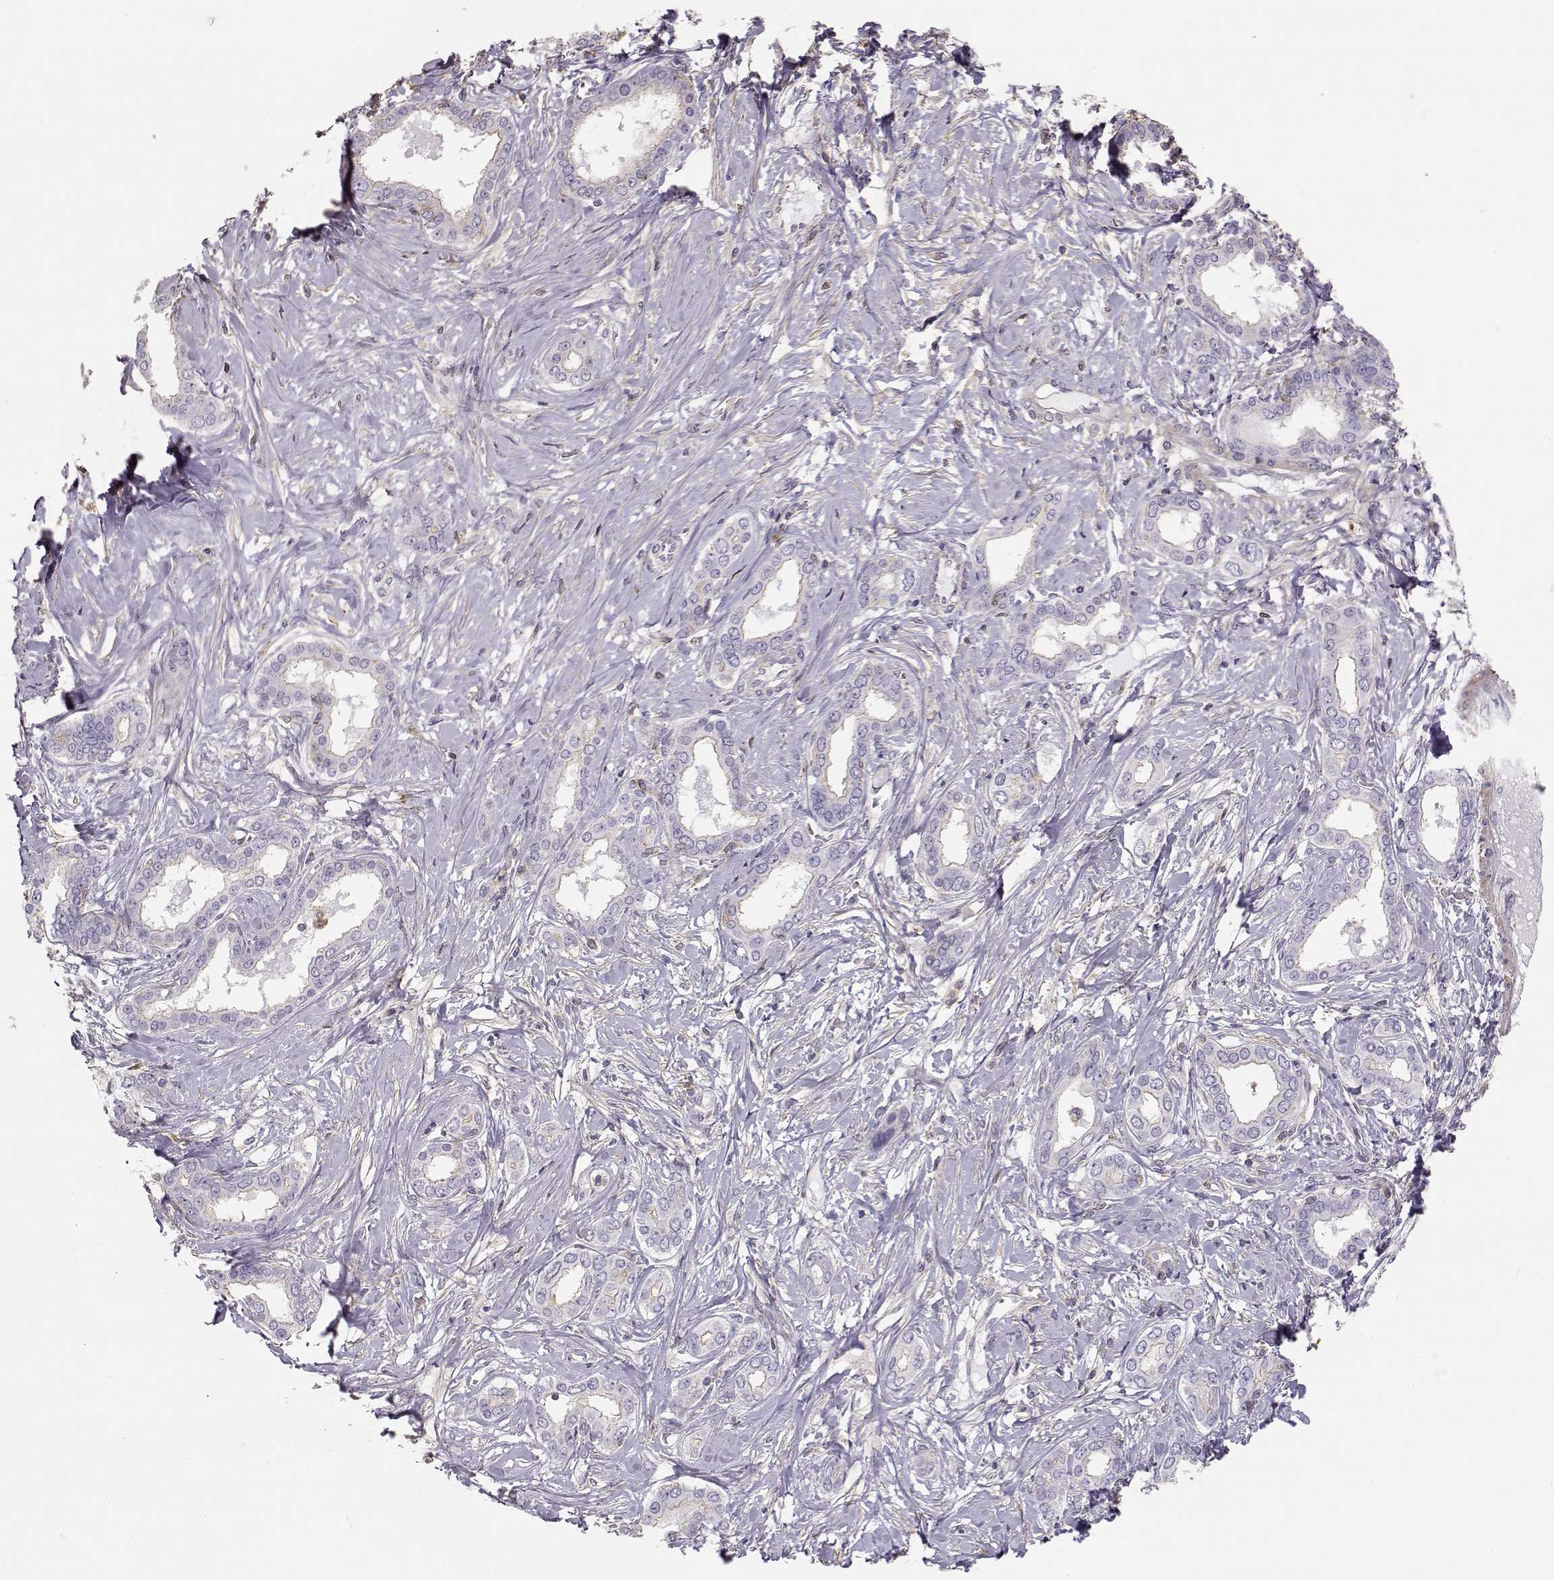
{"staining": {"intensity": "negative", "quantity": "none", "location": "none"}, "tissue": "liver cancer", "cell_type": "Tumor cells", "image_type": "cancer", "snomed": [{"axis": "morphology", "description": "Cholangiocarcinoma"}, {"axis": "topography", "description": "Liver"}], "caption": "Cholangiocarcinoma (liver) was stained to show a protein in brown. There is no significant staining in tumor cells.", "gene": "DAPL1", "patient": {"sex": "female", "age": 47}}